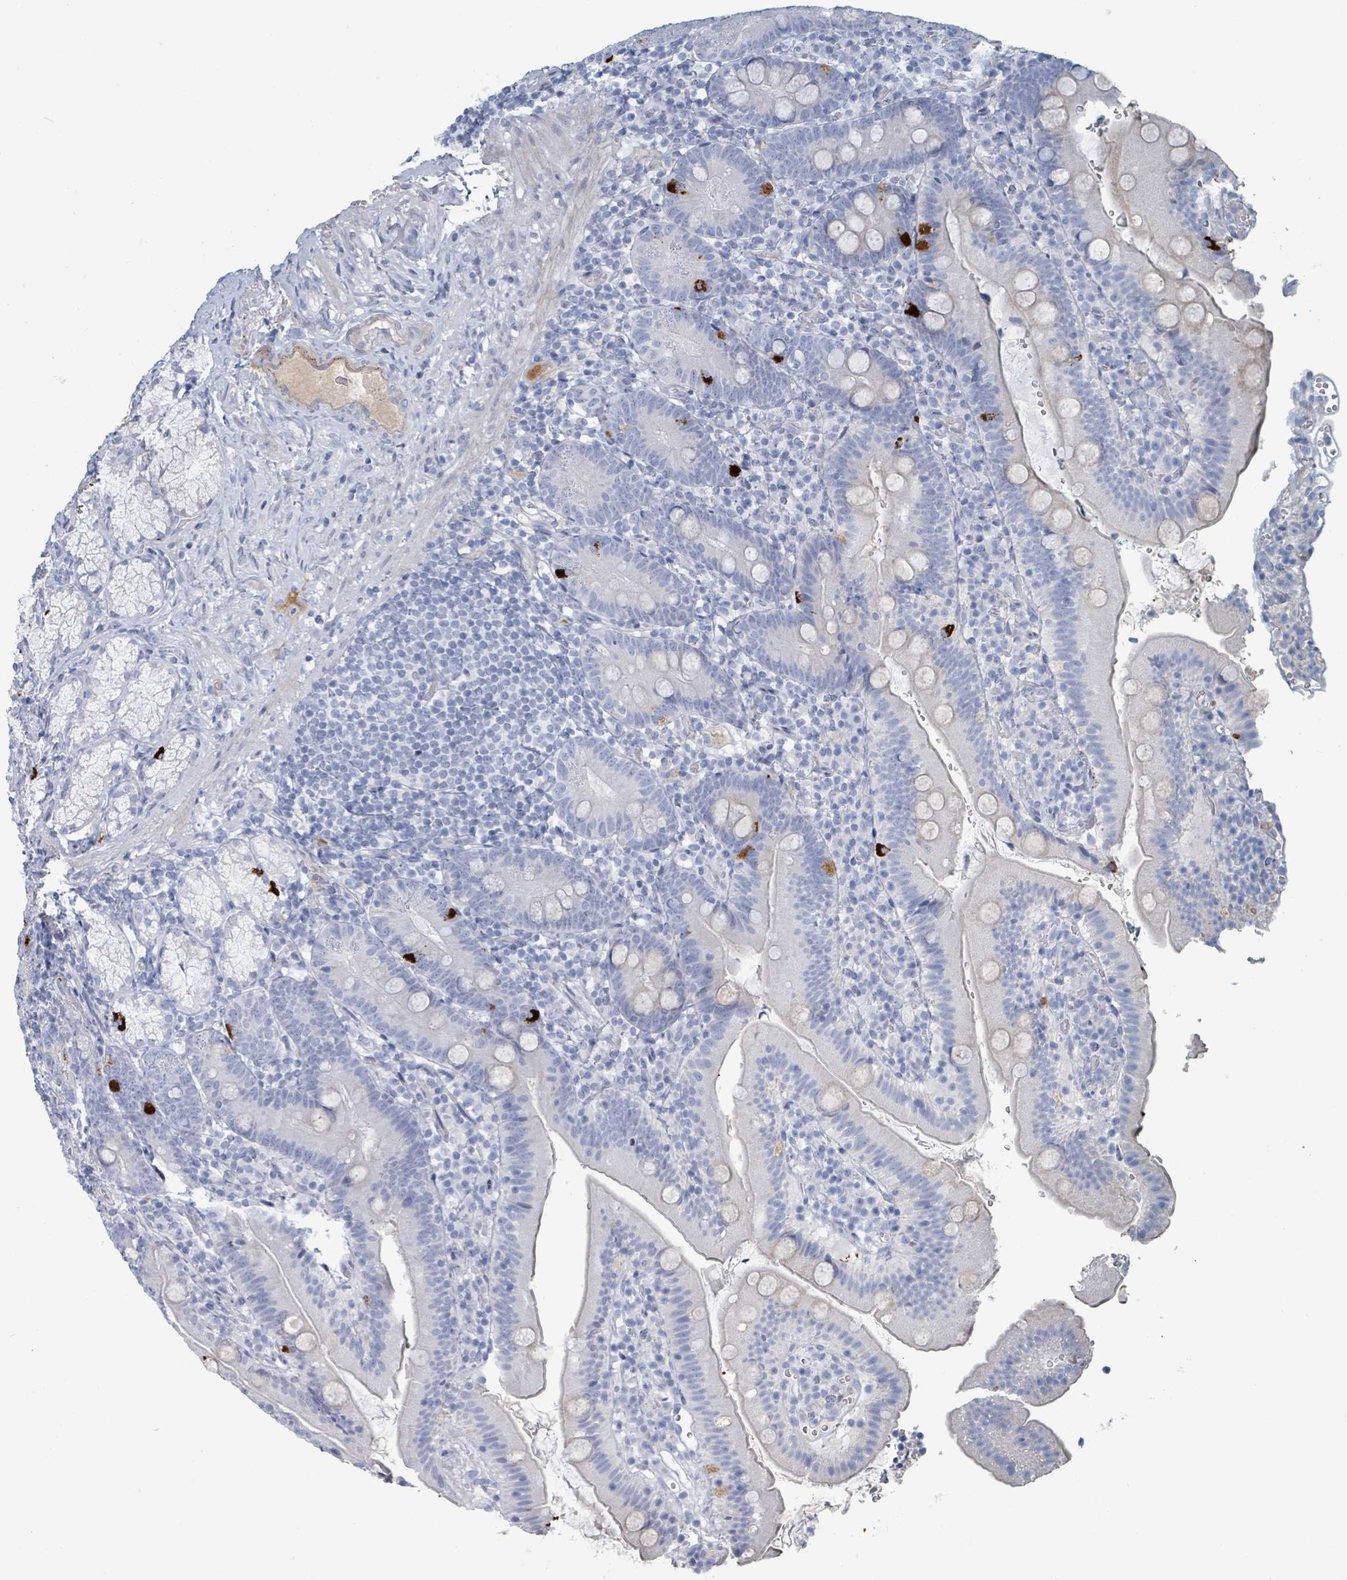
{"staining": {"intensity": "negative", "quantity": "none", "location": "none"}, "tissue": "duodenum", "cell_type": "Glandular cells", "image_type": "normal", "snomed": [{"axis": "morphology", "description": "Normal tissue, NOS"}, {"axis": "topography", "description": "Duodenum"}], "caption": "DAB (3,3'-diaminobenzidine) immunohistochemical staining of unremarkable human duodenum exhibits no significant expression in glandular cells.", "gene": "RAB33B", "patient": {"sex": "female", "age": 67}}